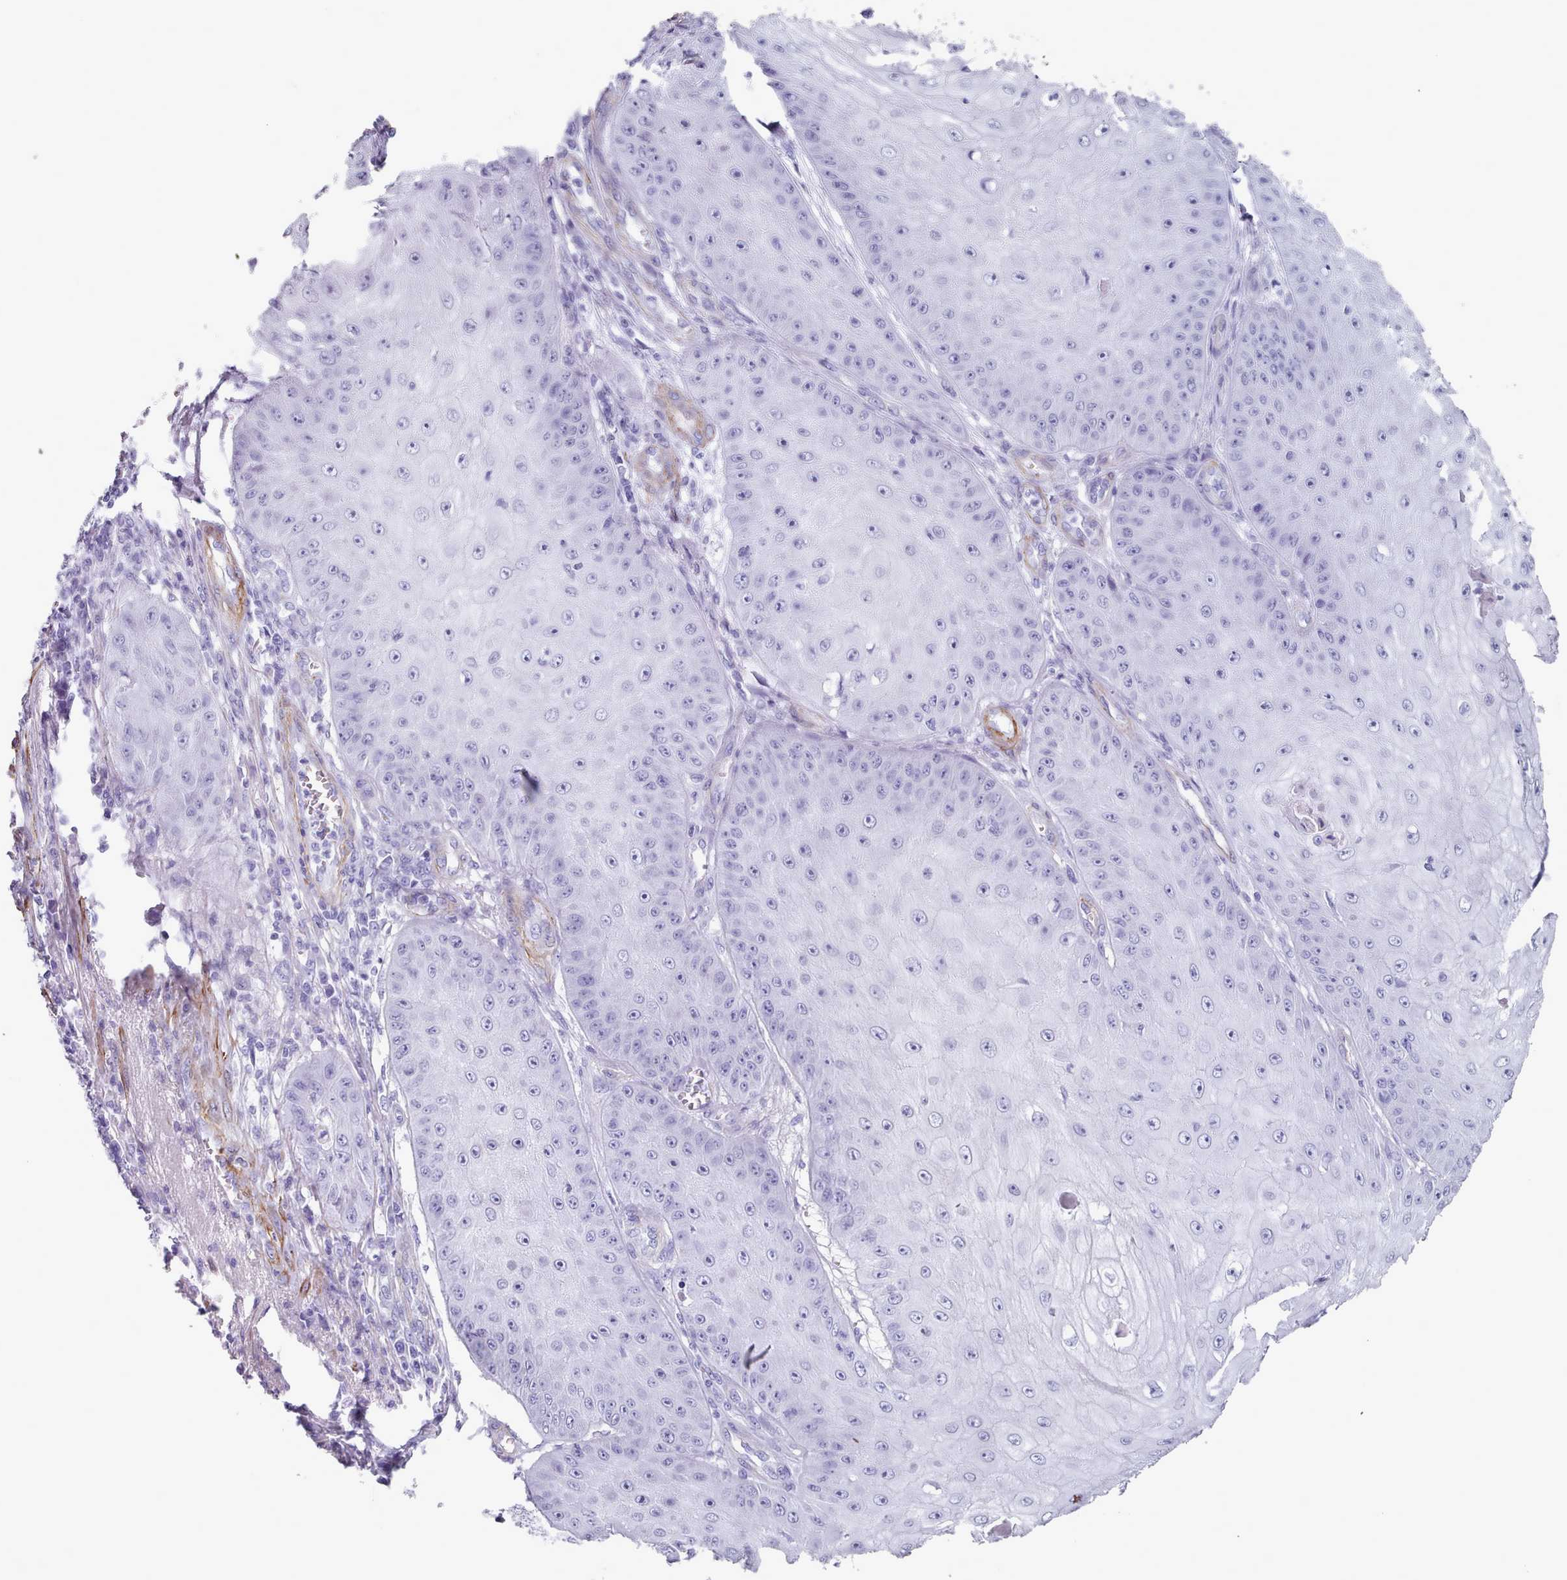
{"staining": {"intensity": "negative", "quantity": "none", "location": "none"}, "tissue": "skin cancer", "cell_type": "Tumor cells", "image_type": "cancer", "snomed": [{"axis": "morphology", "description": "Squamous cell carcinoma, NOS"}, {"axis": "topography", "description": "Skin"}], "caption": "High power microscopy histopathology image of an immunohistochemistry image of skin cancer (squamous cell carcinoma), revealing no significant expression in tumor cells.", "gene": "FPGS", "patient": {"sex": "male", "age": 70}}